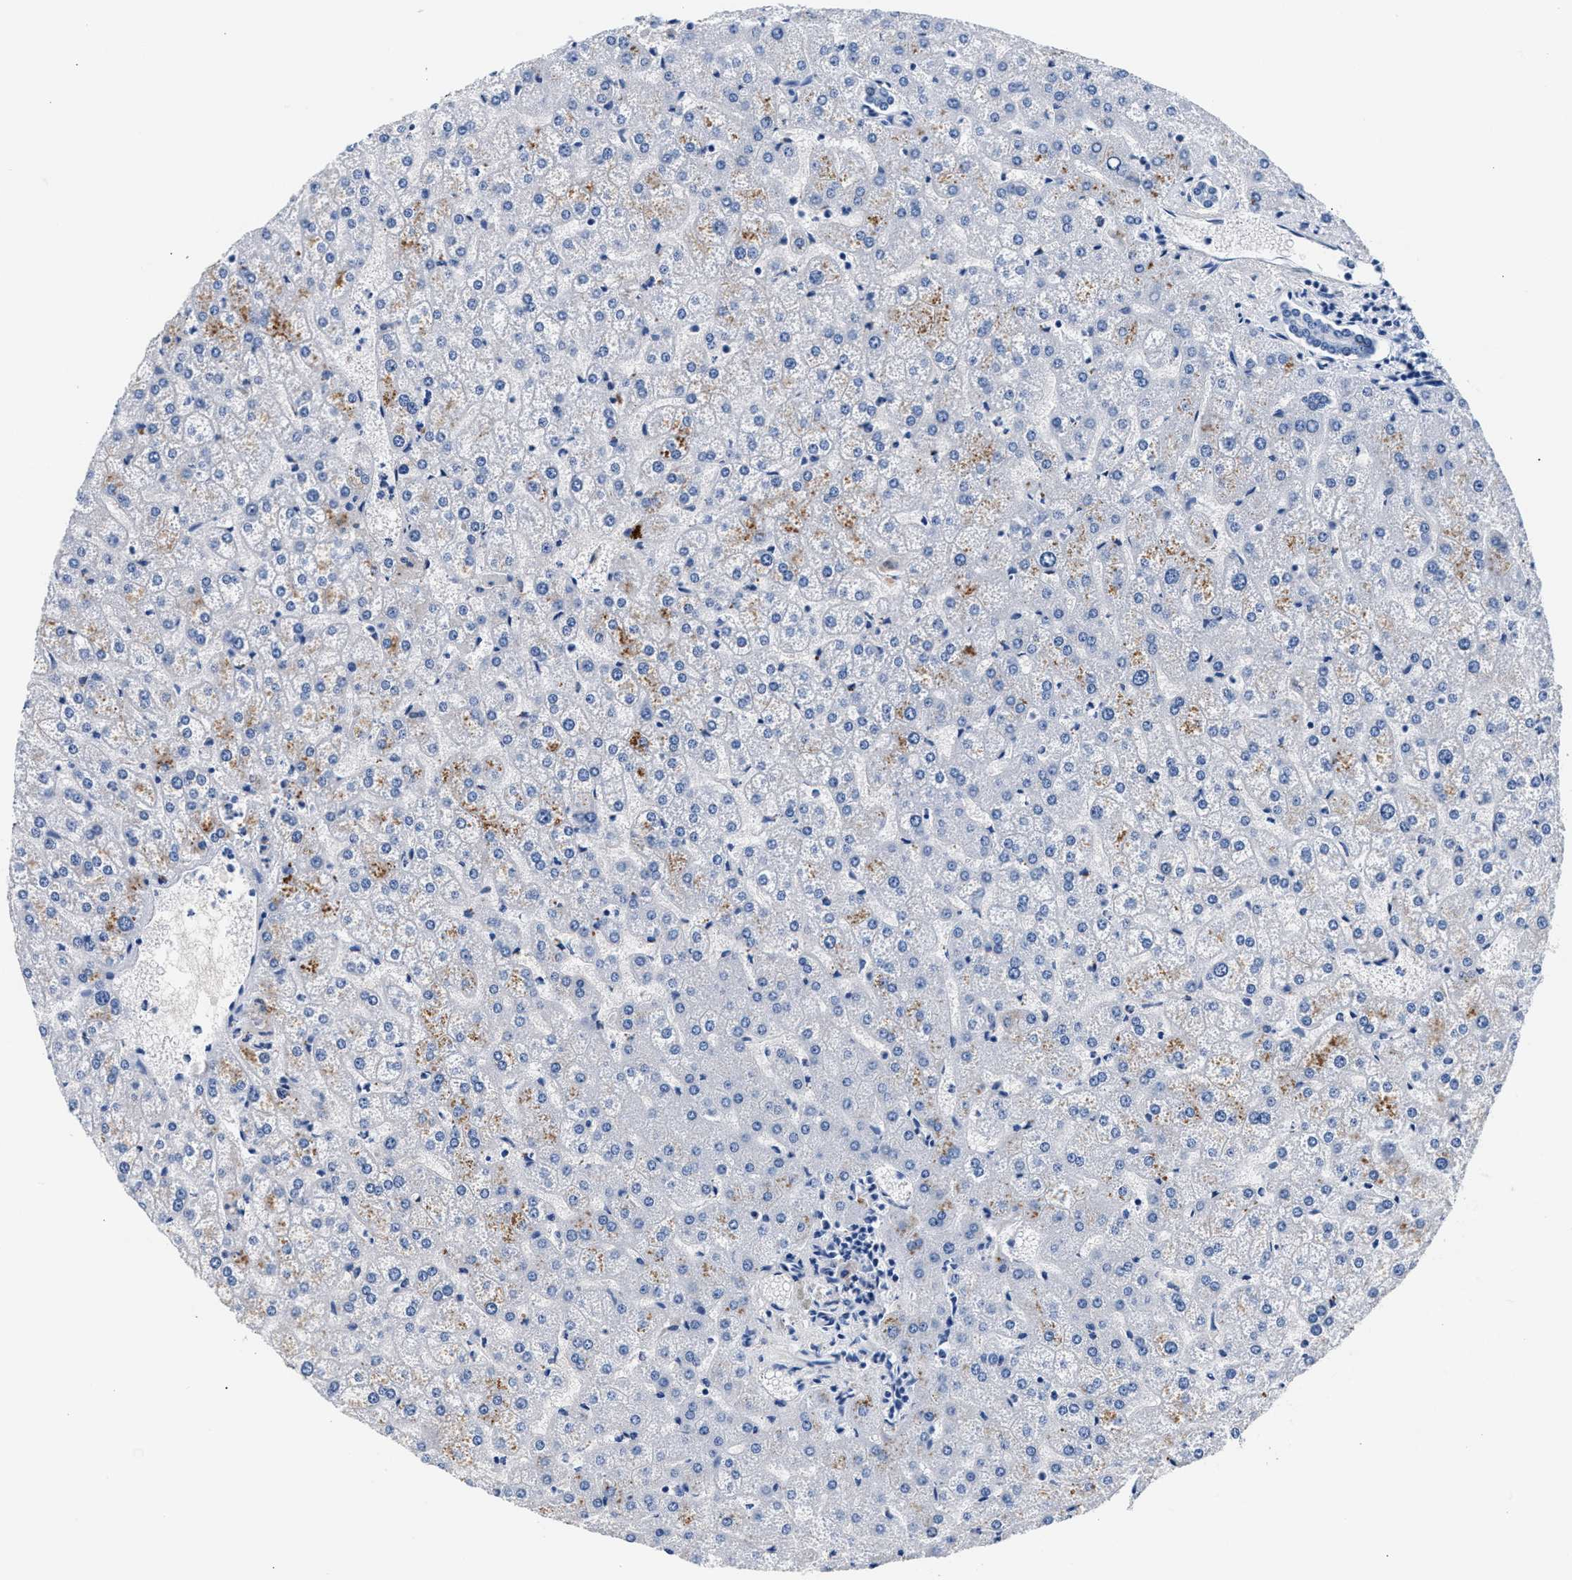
{"staining": {"intensity": "negative", "quantity": "none", "location": "none"}, "tissue": "liver", "cell_type": "Cholangiocytes", "image_type": "normal", "snomed": [{"axis": "morphology", "description": "Normal tissue, NOS"}, {"axis": "topography", "description": "Liver"}], "caption": "Immunohistochemical staining of unremarkable liver displays no significant expression in cholangiocytes. Brightfield microscopy of IHC stained with DAB (brown) and hematoxylin (blue), captured at high magnification.", "gene": "TNR", "patient": {"sex": "female", "age": 32}}